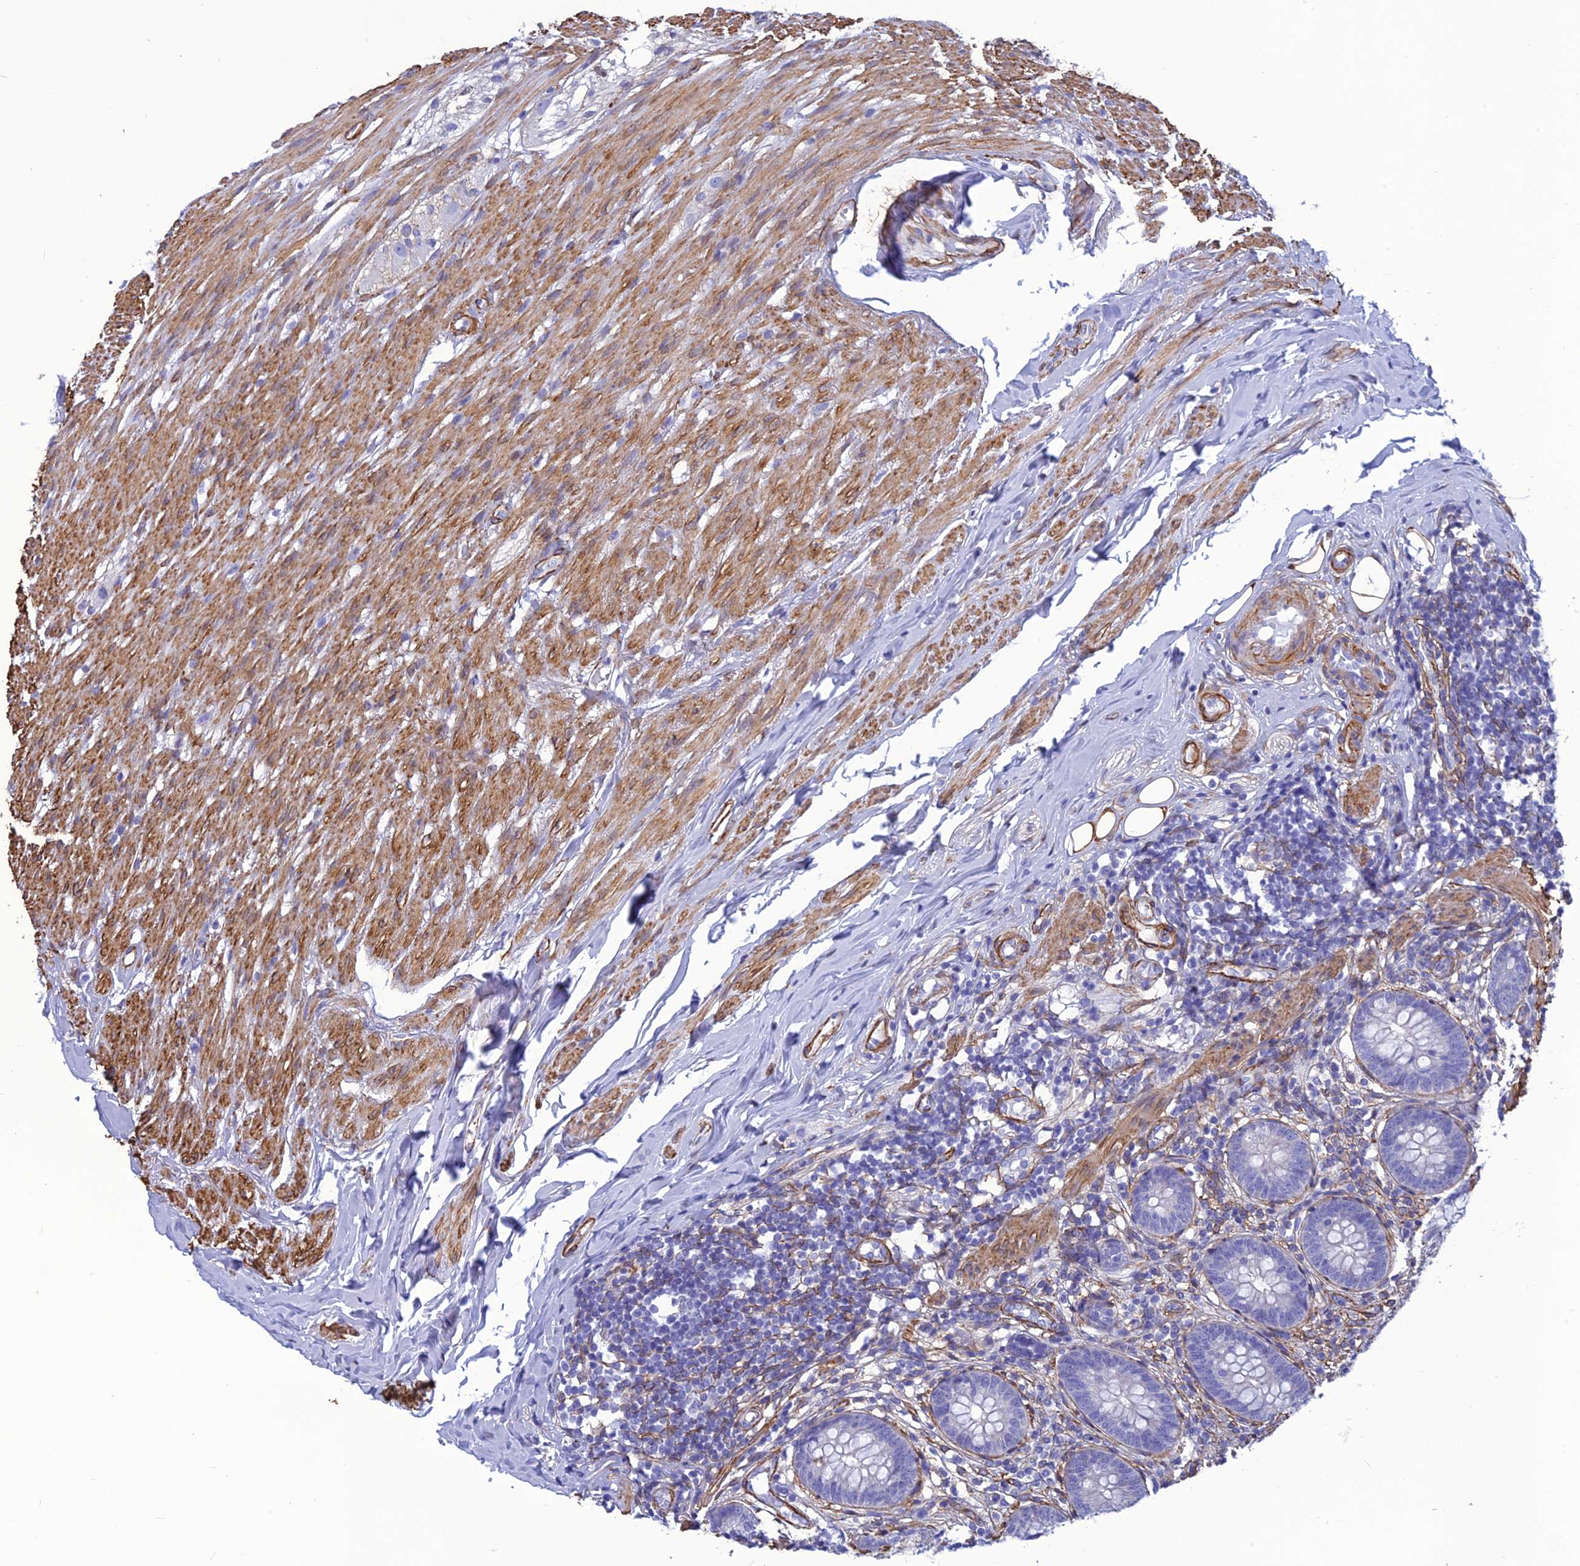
{"staining": {"intensity": "negative", "quantity": "none", "location": "none"}, "tissue": "appendix", "cell_type": "Glandular cells", "image_type": "normal", "snomed": [{"axis": "morphology", "description": "Normal tissue, NOS"}, {"axis": "topography", "description": "Appendix"}], "caption": "Immunohistochemistry (IHC) of benign appendix exhibits no positivity in glandular cells. (Brightfield microscopy of DAB (3,3'-diaminobenzidine) immunohistochemistry at high magnification).", "gene": "NKD1", "patient": {"sex": "female", "age": 62}}